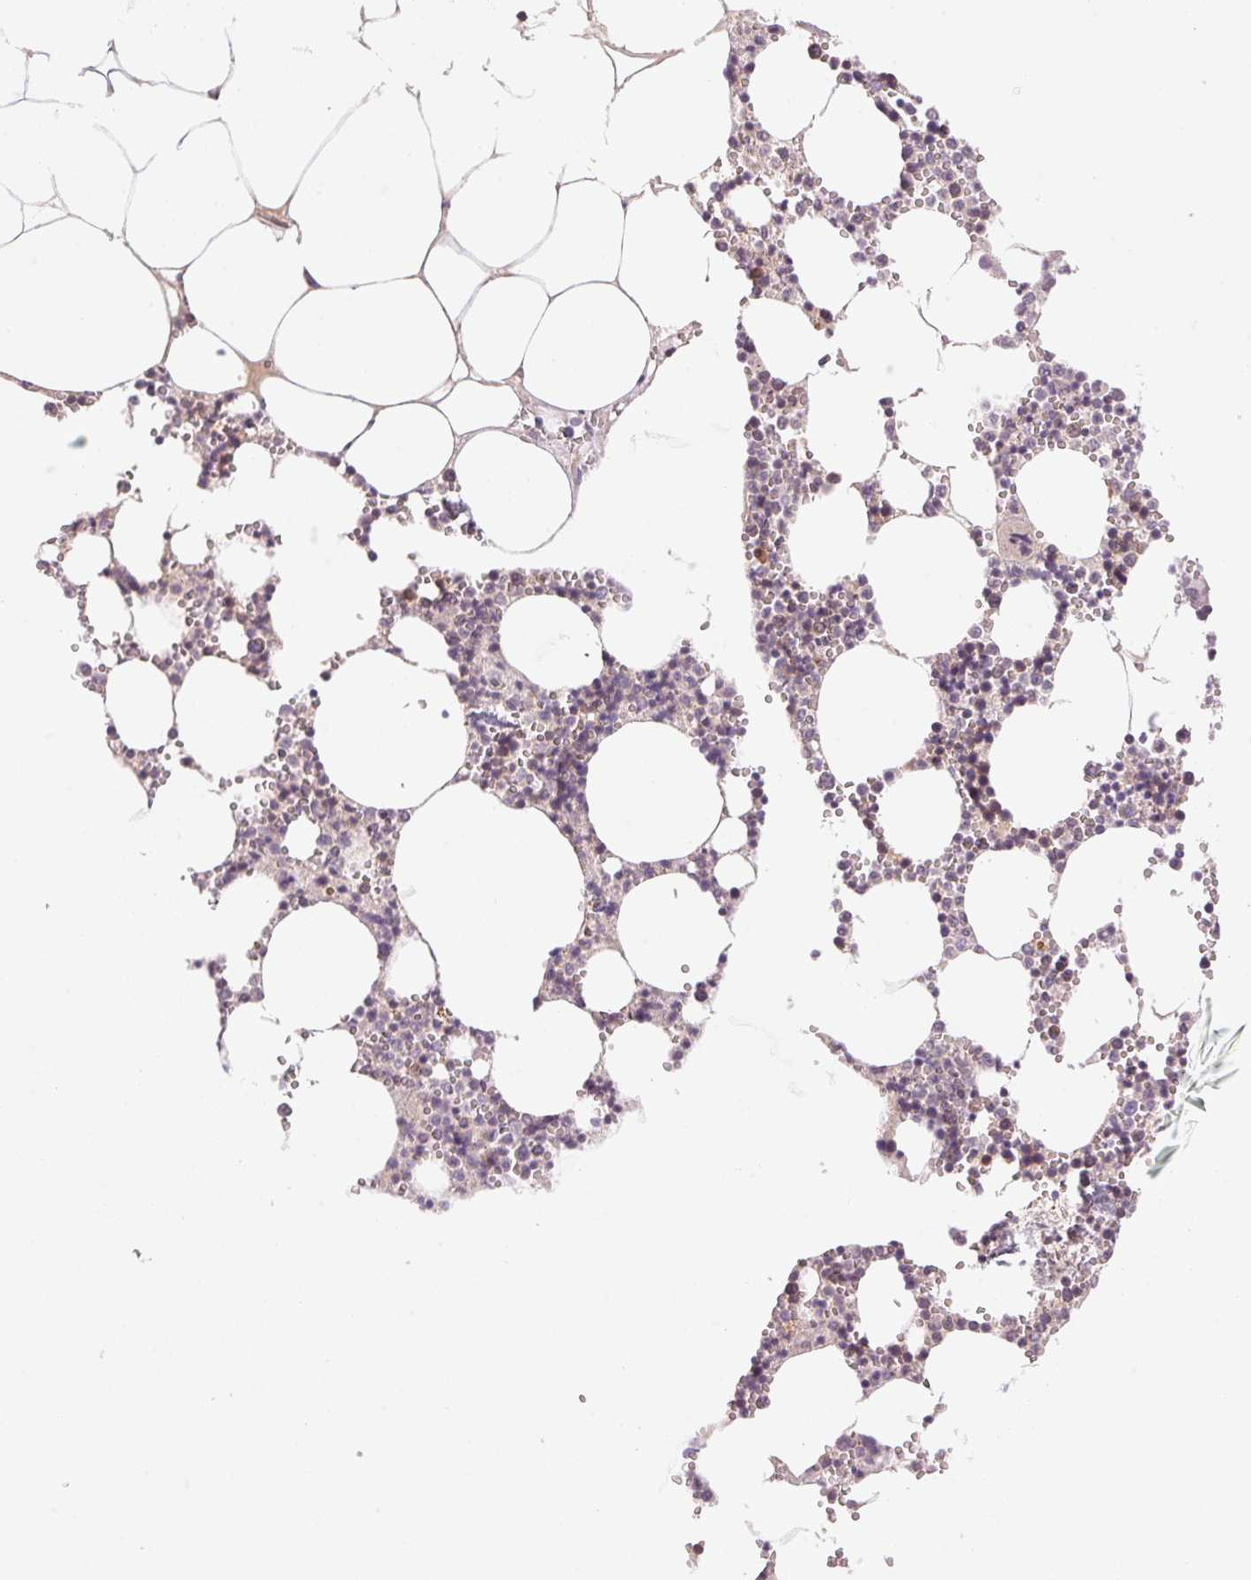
{"staining": {"intensity": "weak", "quantity": "<25%", "location": "cytoplasmic/membranous"}, "tissue": "bone marrow", "cell_type": "Hematopoietic cells", "image_type": "normal", "snomed": [{"axis": "morphology", "description": "Normal tissue, NOS"}, {"axis": "topography", "description": "Bone marrow"}], "caption": "Immunohistochemical staining of normal bone marrow exhibits no significant expression in hematopoietic cells. (IHC, brightfield microscopy, high magnification).", "gene": "BNIP5", "patient": {"sex": "male", "age": 54}}